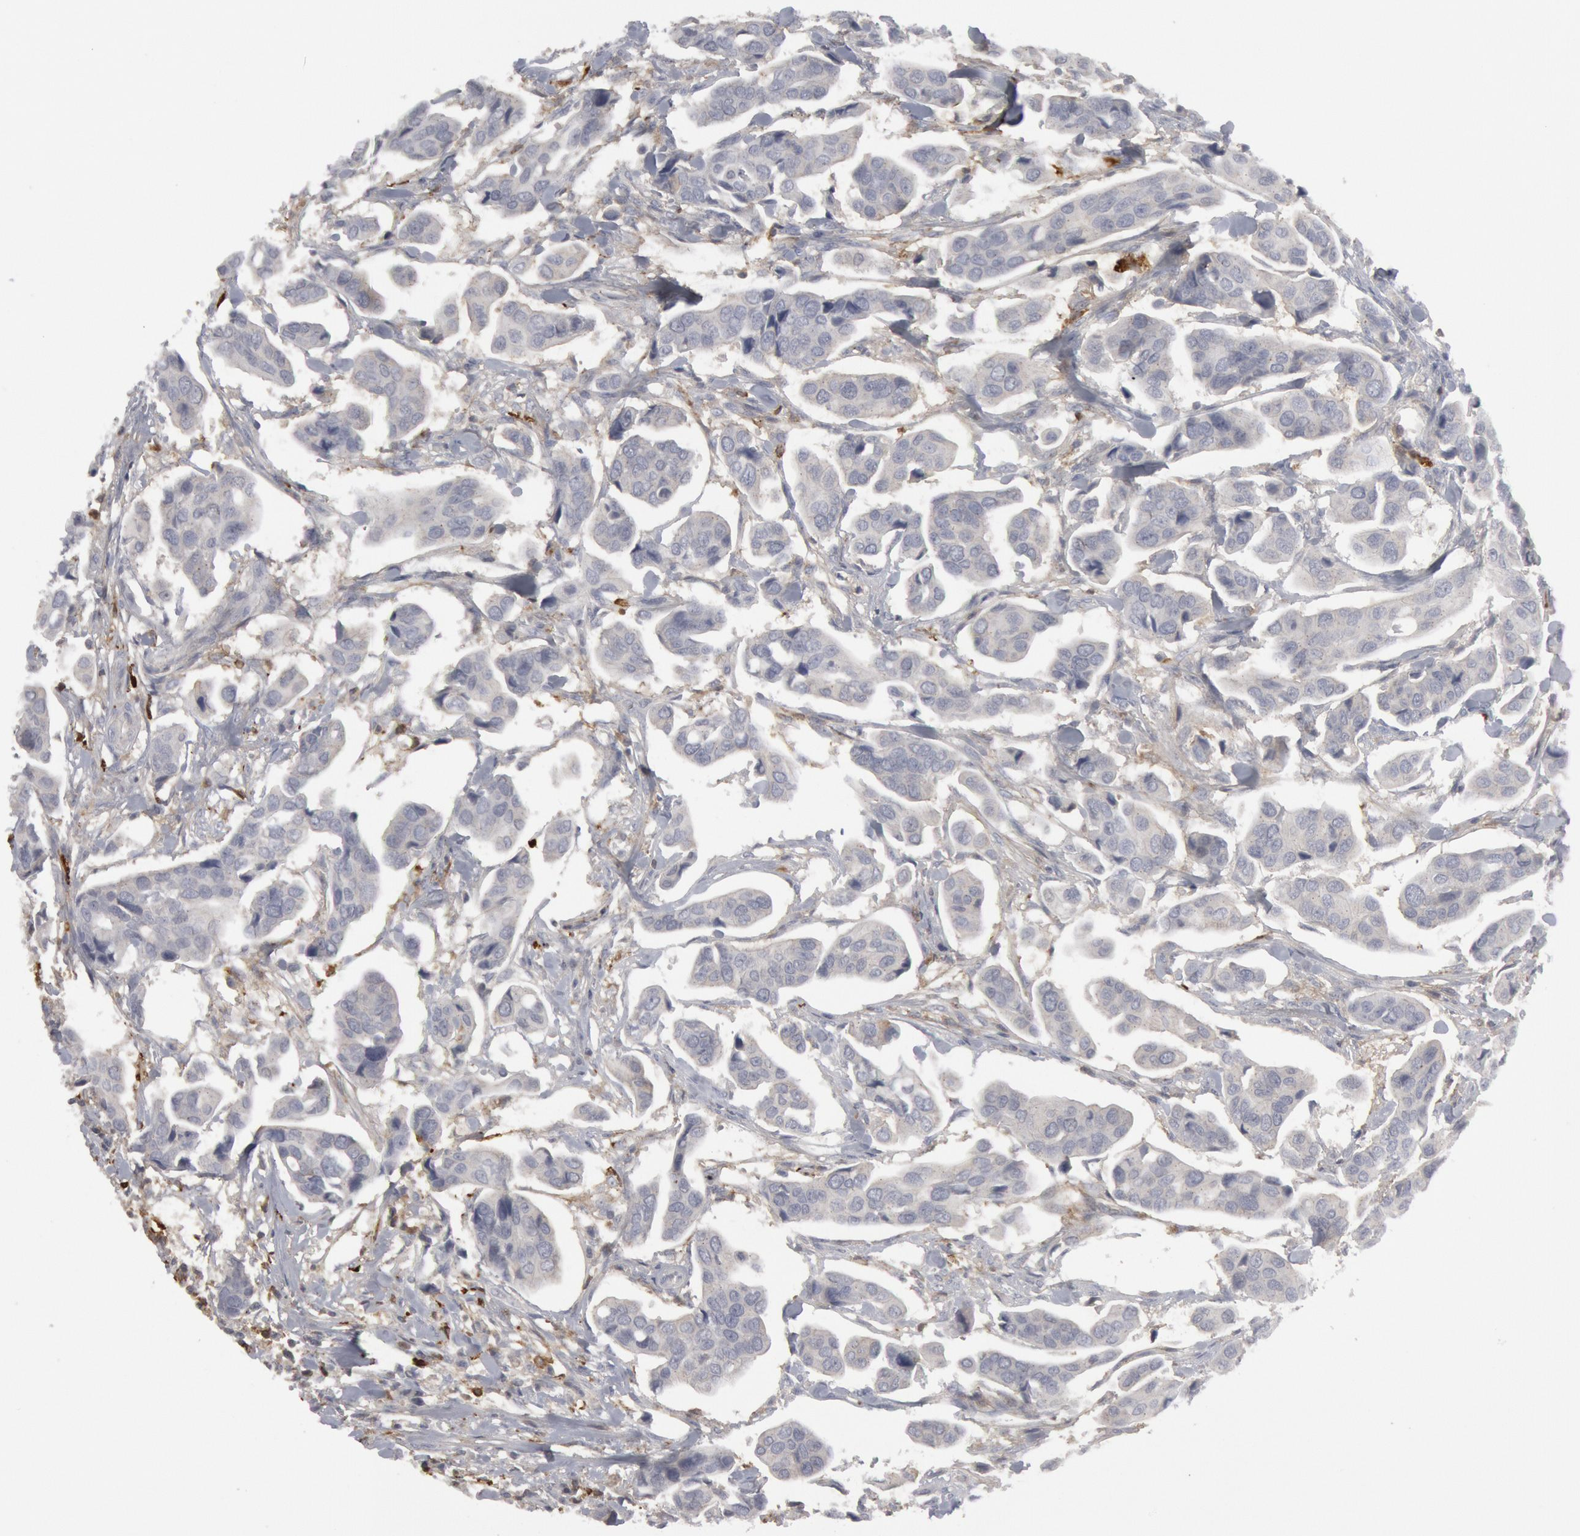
{"staining": {"intensity": "negative", "quantity": "none", "location": "none"}, "tissue": "urothelial cancer", "cell_type": "Tumor cells", "image_type": "cancer", "snomed": [{"axis": "morphology", "description": "Adenocarcinoma, NOS"}, {"axis": "topography", "description": "Urinary bladder"}], "caption": "Micrograph shows no significant protein expression in tumor cells of urothelial cancer.", "gene": "C1QC", "patient": {"sex": "male", "age": 61}}